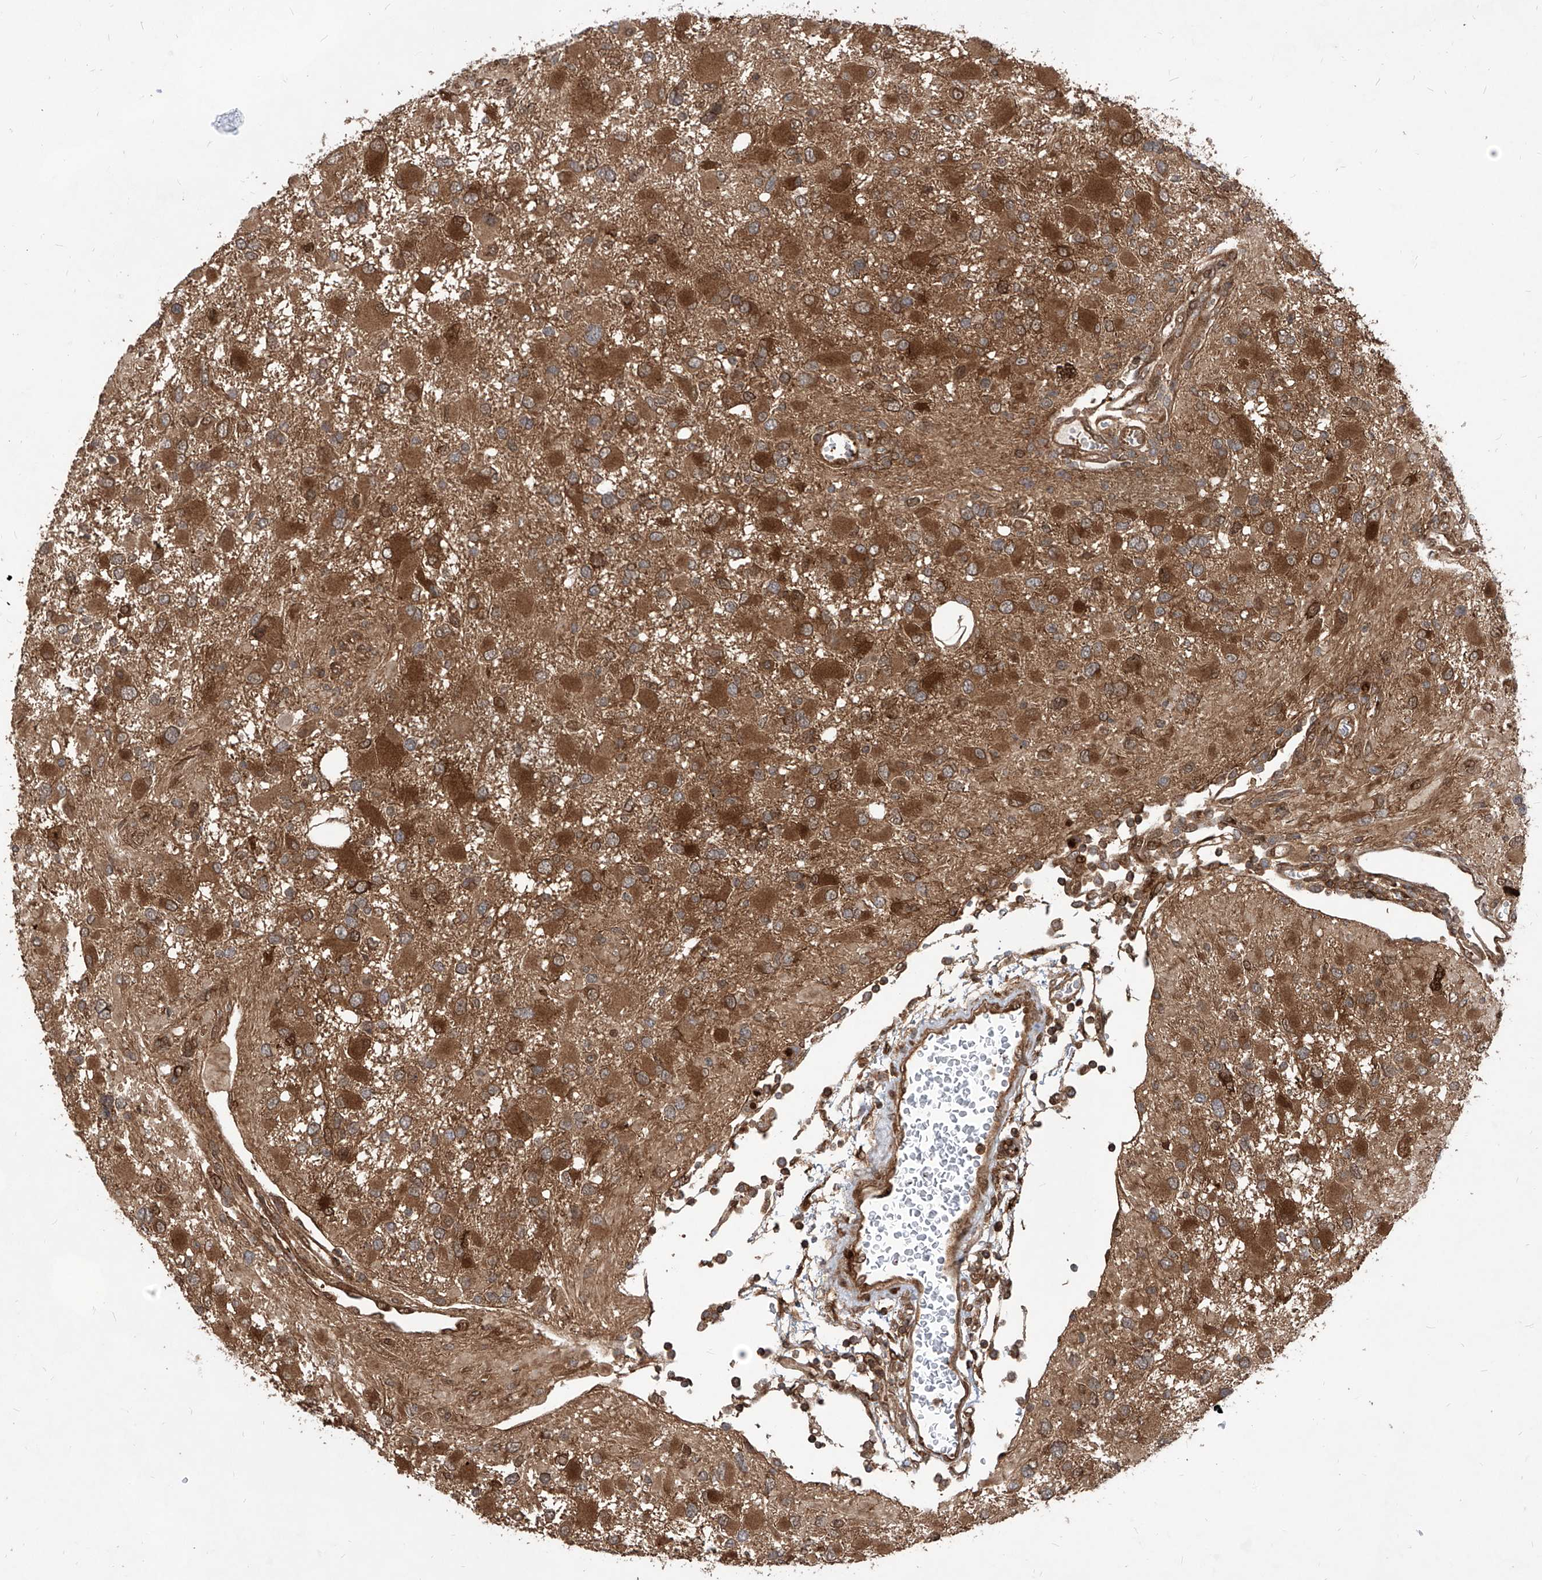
{"staining": {"intensity": "strong", "quantity": ">75%", "location": "cytoplasmic/membranous"}, "tissue": "glioma", "cell_type": "Tumor cells", "image_type": "cancer", "snomed": [{"axis": "morphology", "description": "Glioma, malignant, High grade"}, {"axis": "topography", "description": "Brain"}], "caption": "This micrograph exhibits glioma stained with immunohistochemistry to label a protein in brown. The cytoplasmic/membranous of tumor cells show strong positivity for the protein. Nuclei are counter-stained blue.", "gene": "MAGED2", "patient": {"sex": "male", "age": 53}}